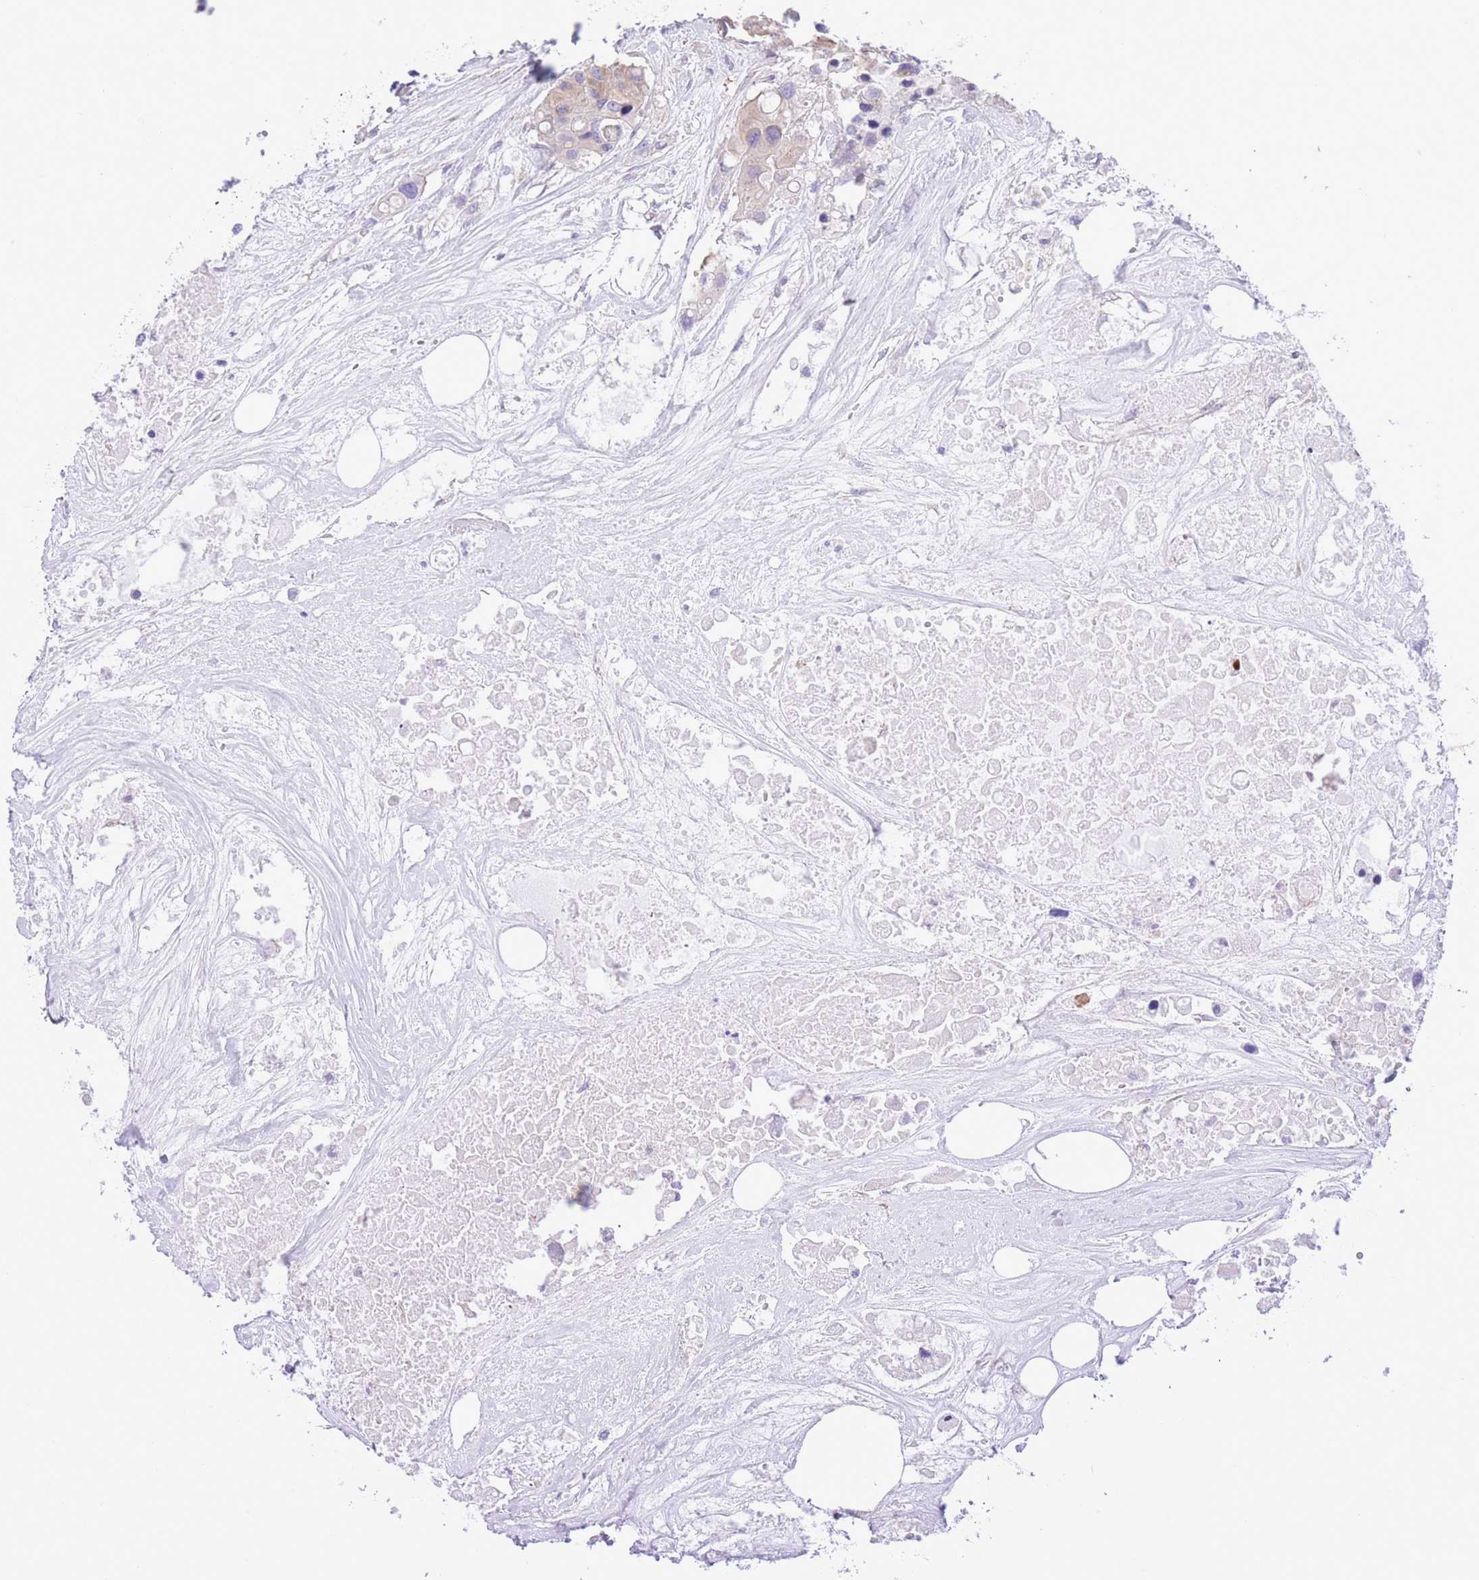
{"staining": {"intensity": "weak", "quantity": "<25%", "location": "cytoplasmic/membranous"}, "tissue": "colorectal cancer", "cell_type": "Tumor cells", "image_type": "cancer", "snomed": [{"axis": "morphology", "description": "Adenocarcinoma, NOS"}, {"axis": "topography", "description": "Colon"}], "caption": "Immunohistochemical staining of human colorectal adenocarcinoma exhibits no significant staining in tumor cells. (DAB immunohistochemistry (IHC), high magnification).", "gene": "RHOU", "patient": {"sex": "male", "age": 77}}